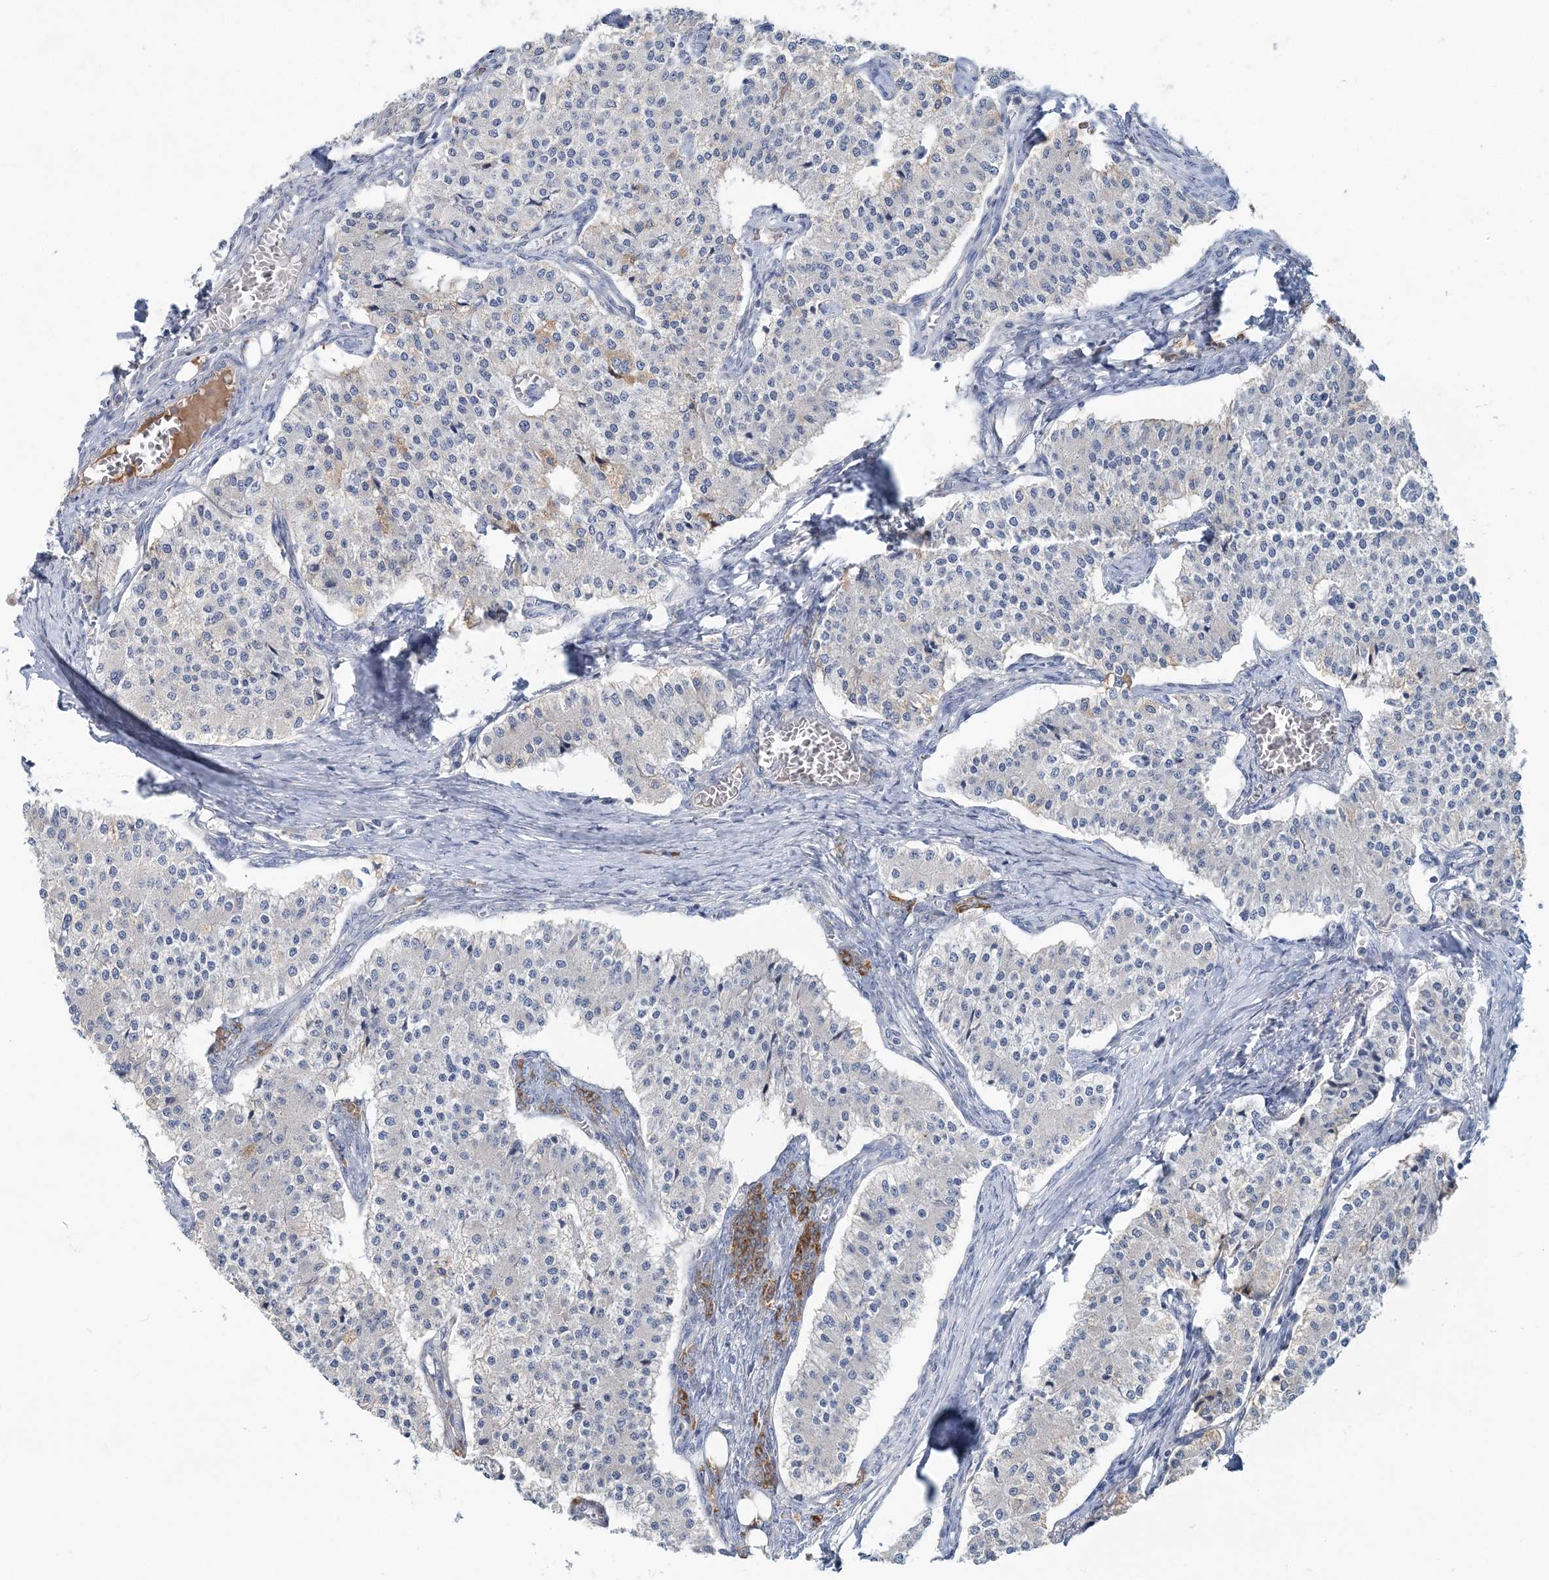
{"staining": {"intensity": "negative", "quantity": "none", "location": "none"}, "tissue": "carcinoid", "cell_type": "Tumor cells", "image_type": "cancer", "snomed": [{"axis": "morphology", "description": "Carcinoid, malignant, NOS"}, {"axis": "topography", "description": "Colon"}], "caption": "DAB immunohistochemical staining of carcinoid (malignant) displays no significant positivity in tumor cells. The staining was performed using DAB (3,3'-diaminobenzidine) to visualize the protein expression in brown, while the nuclei were stained in blue with hematoxylin (Magnification: 20x).", "gene": "RNF25", "patient": {"sex": "female", "age": 52}}